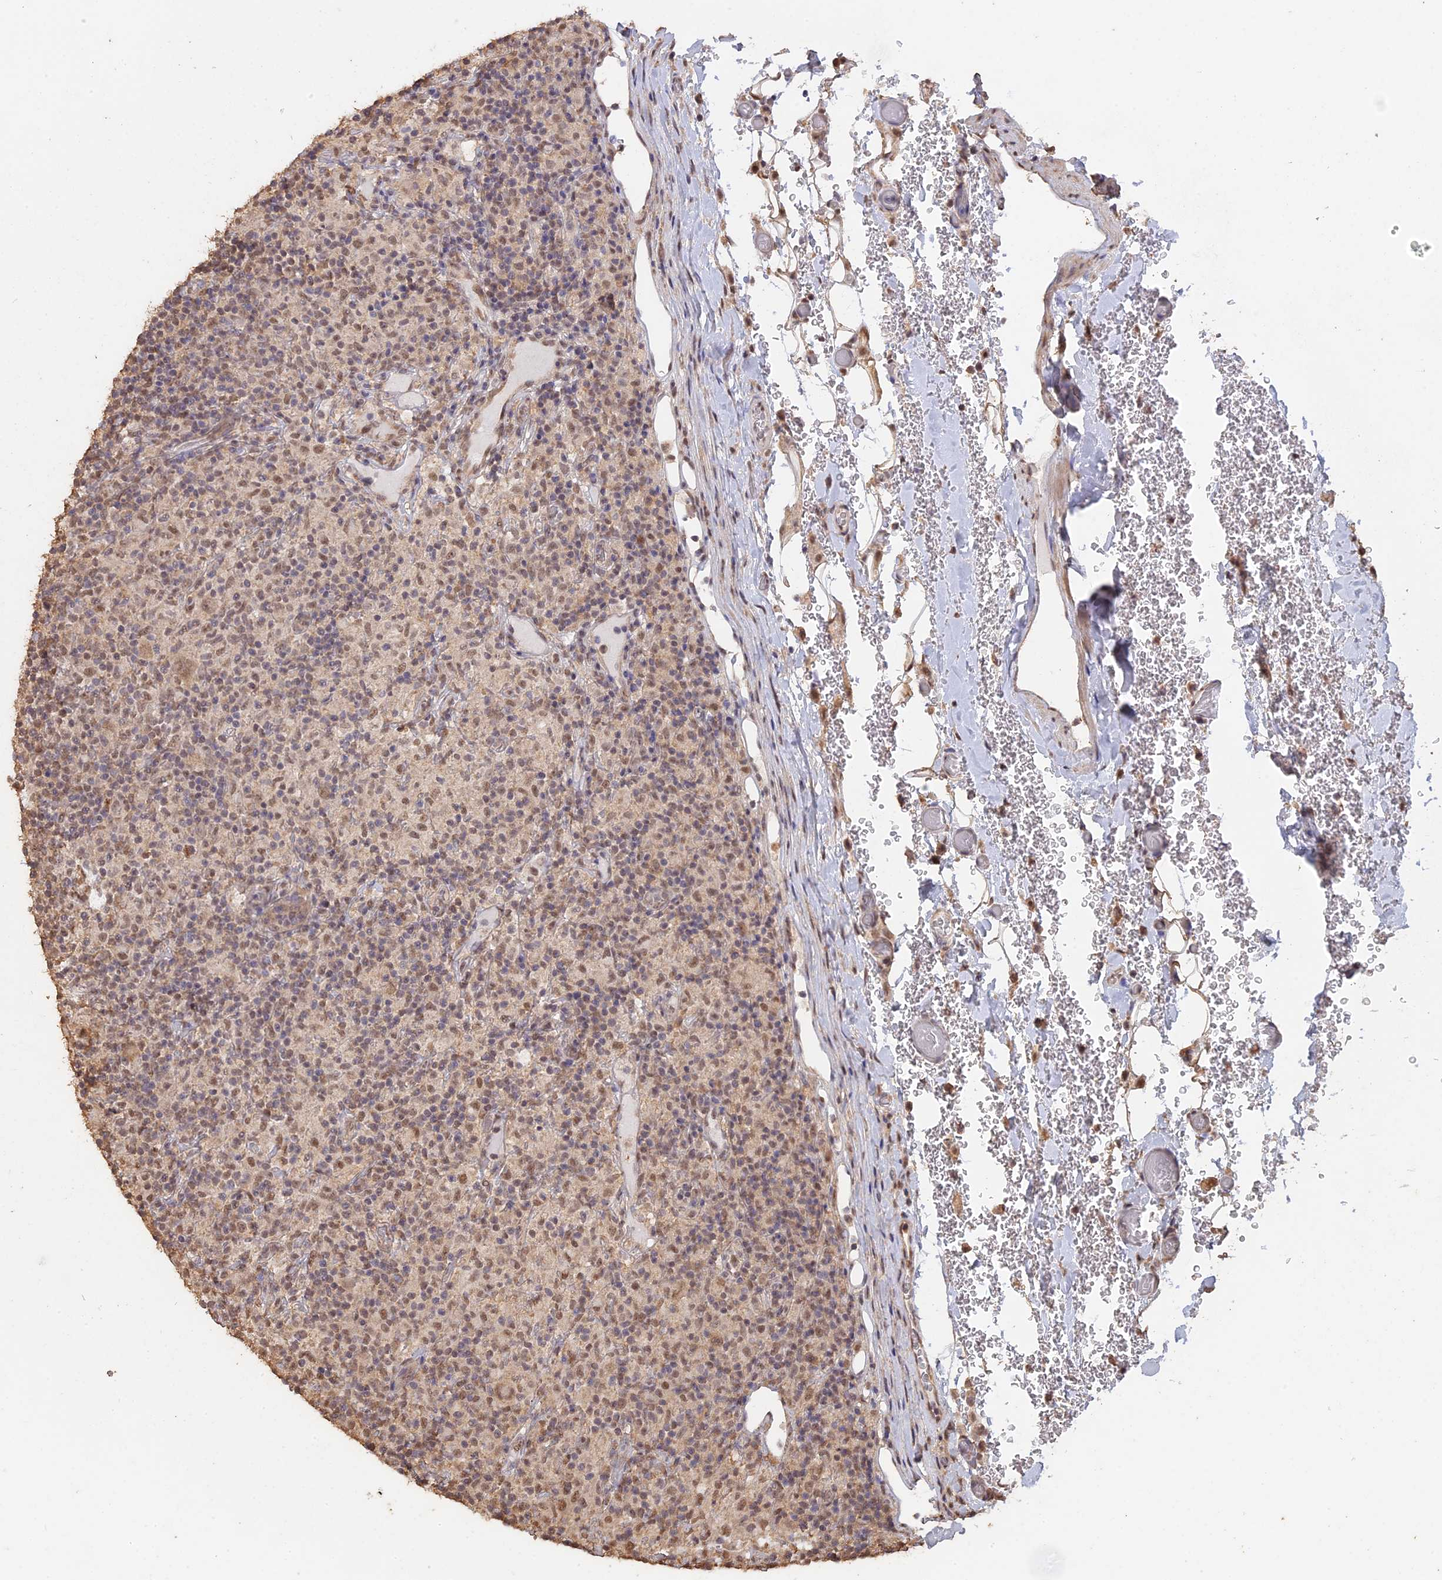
{"staining": {"intensity": "moderate", "quantity": ">75%", "location": "cytoplasmic/membranous,nuclear"}, "tissue": "lymphoma", "cell_type": "Tumor cells", "image_type": "cancer", "snomed": [{"axis": "morphology", "description": "Hodgkin's disease, NOS"}, {"axis": "topography", "description": "Lymph node"}], "caption": "Tumor cells demonstrate medium levels of moderate cytoplasmic/membranous and nuclear staining in about >75% of cells in human lymphoma. (DAB (3,3'-diaminobenzidine) IHC with brightfield microscopy, high magnification).", "gene": "PSMC6", "patient": {"sex": "male", "age": 70}}